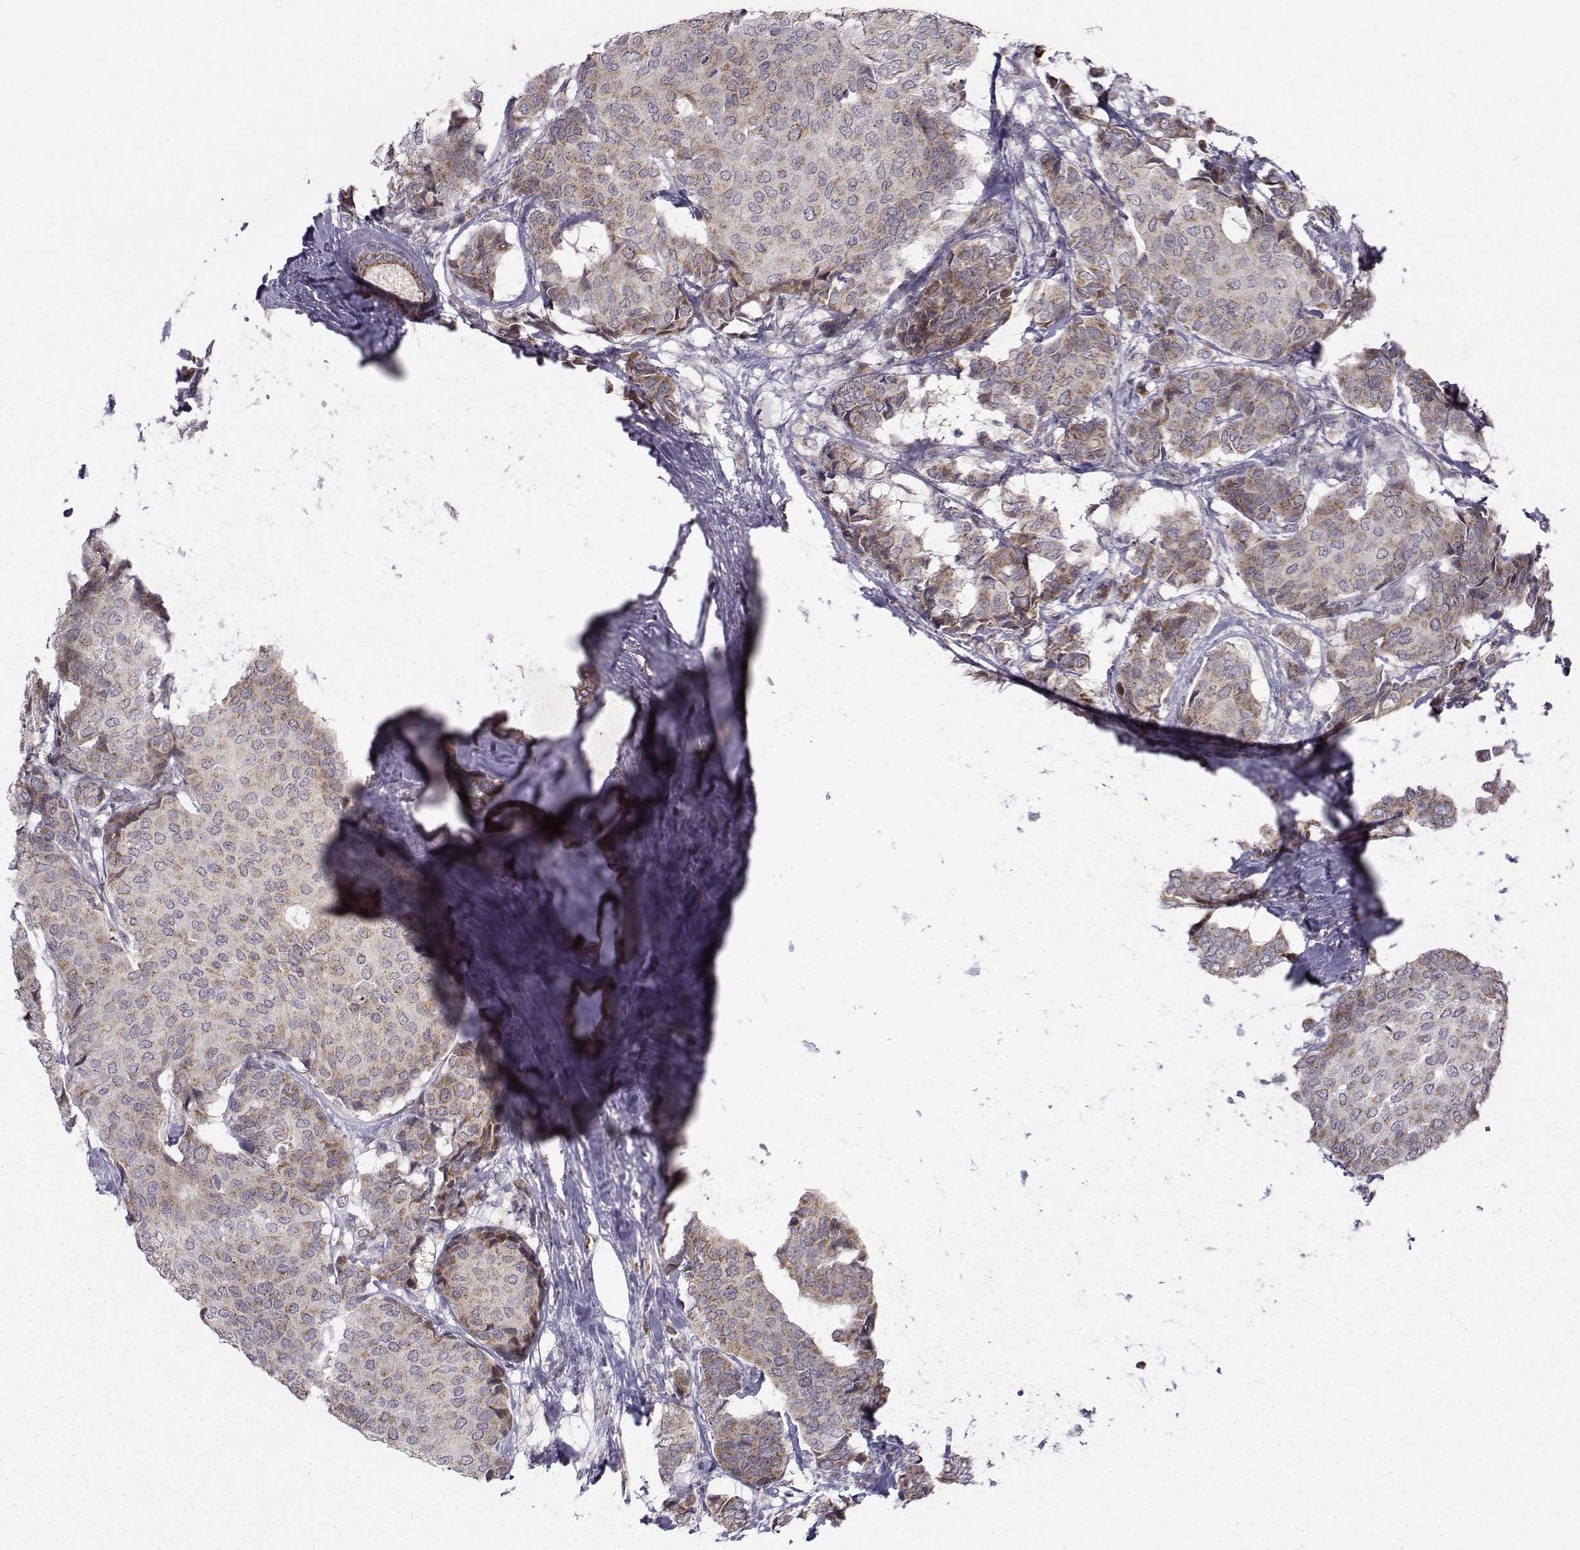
{"staining": {"intensity": "moderate", "quantity": ">75%", "location": "cytoplasmic/membranous"}, "tissue": "breast cancer", "cell_type": "Tumor cells", "image_type": "cancer", "snomed": [{"axis": "morphology", "description": "Duct carcinoma"}, {"axis": "topography", "description": "Breast"}], "caption": "IHC staining of breast cancer (intraductal carcinoma), which reveals medium levels of moderate cytoplasmic/membranous expression in approximately >75% of tumor cells indicating moderate cytoplasmic/membranous protein positivity. The staining was performed using DAB (brown) for protein detection and nuclei were counterstained in hematoxylin (blue).", "gene": "NECAB3", "patient": {"sex": "female", "age": 75}}